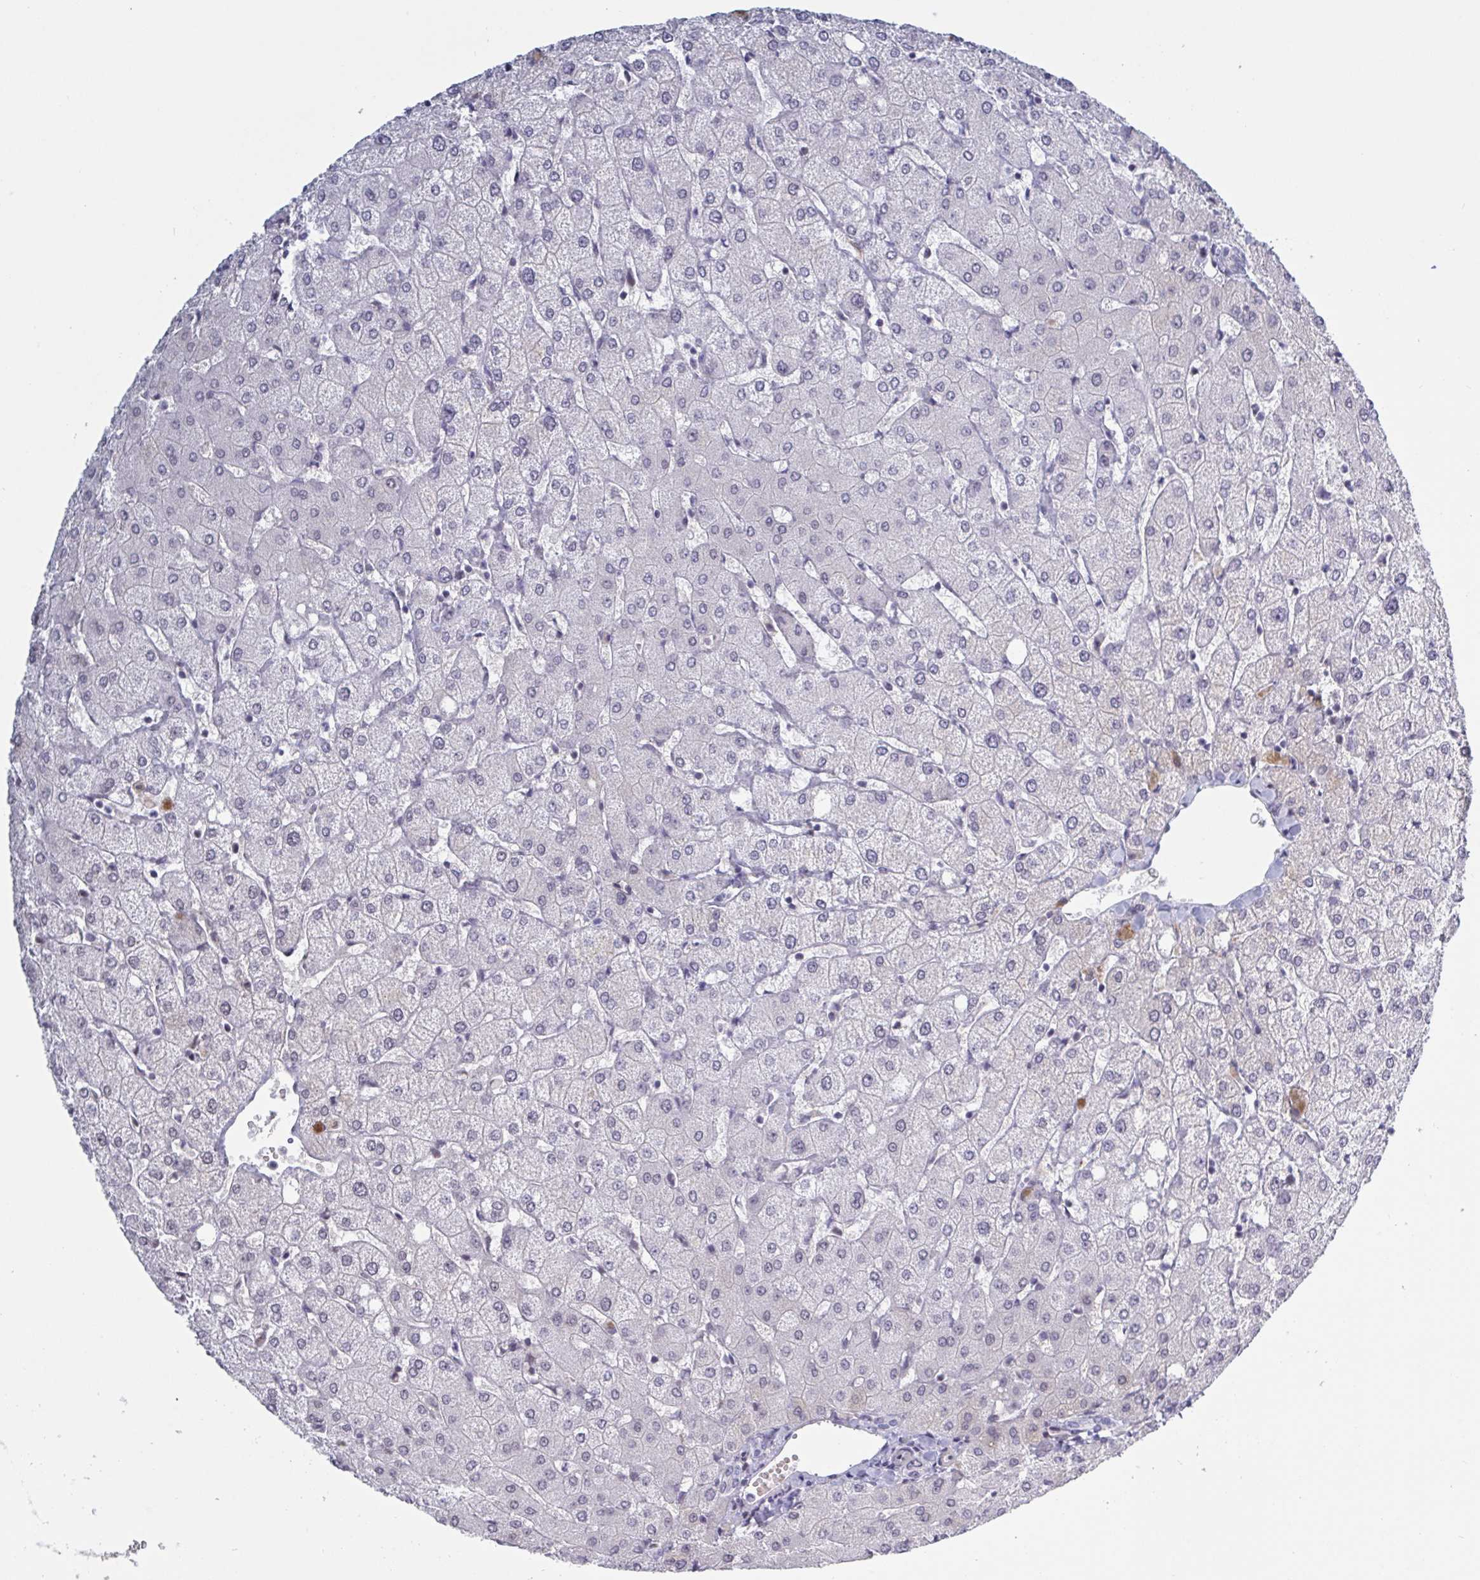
{"staining": {"intensity": "negative", "quantity": "none", "location": "none"}, "tissue": "liver", "cell_type": "Cholangiocytes", "image_type": "normal", "snomed": [{"axis": "morphology", "description": "Normal tissue, NOS"}, {"axis": "topography", "description": "Liver"}], "caption": "This image is of unremarkable liver stained with IHC to label a protein in brown with the nuclei are counter-stained blue. There is no expression in cholangiocytes.", "gene": "BCL7B", "patient": {"sex": "female", "age": 54}}